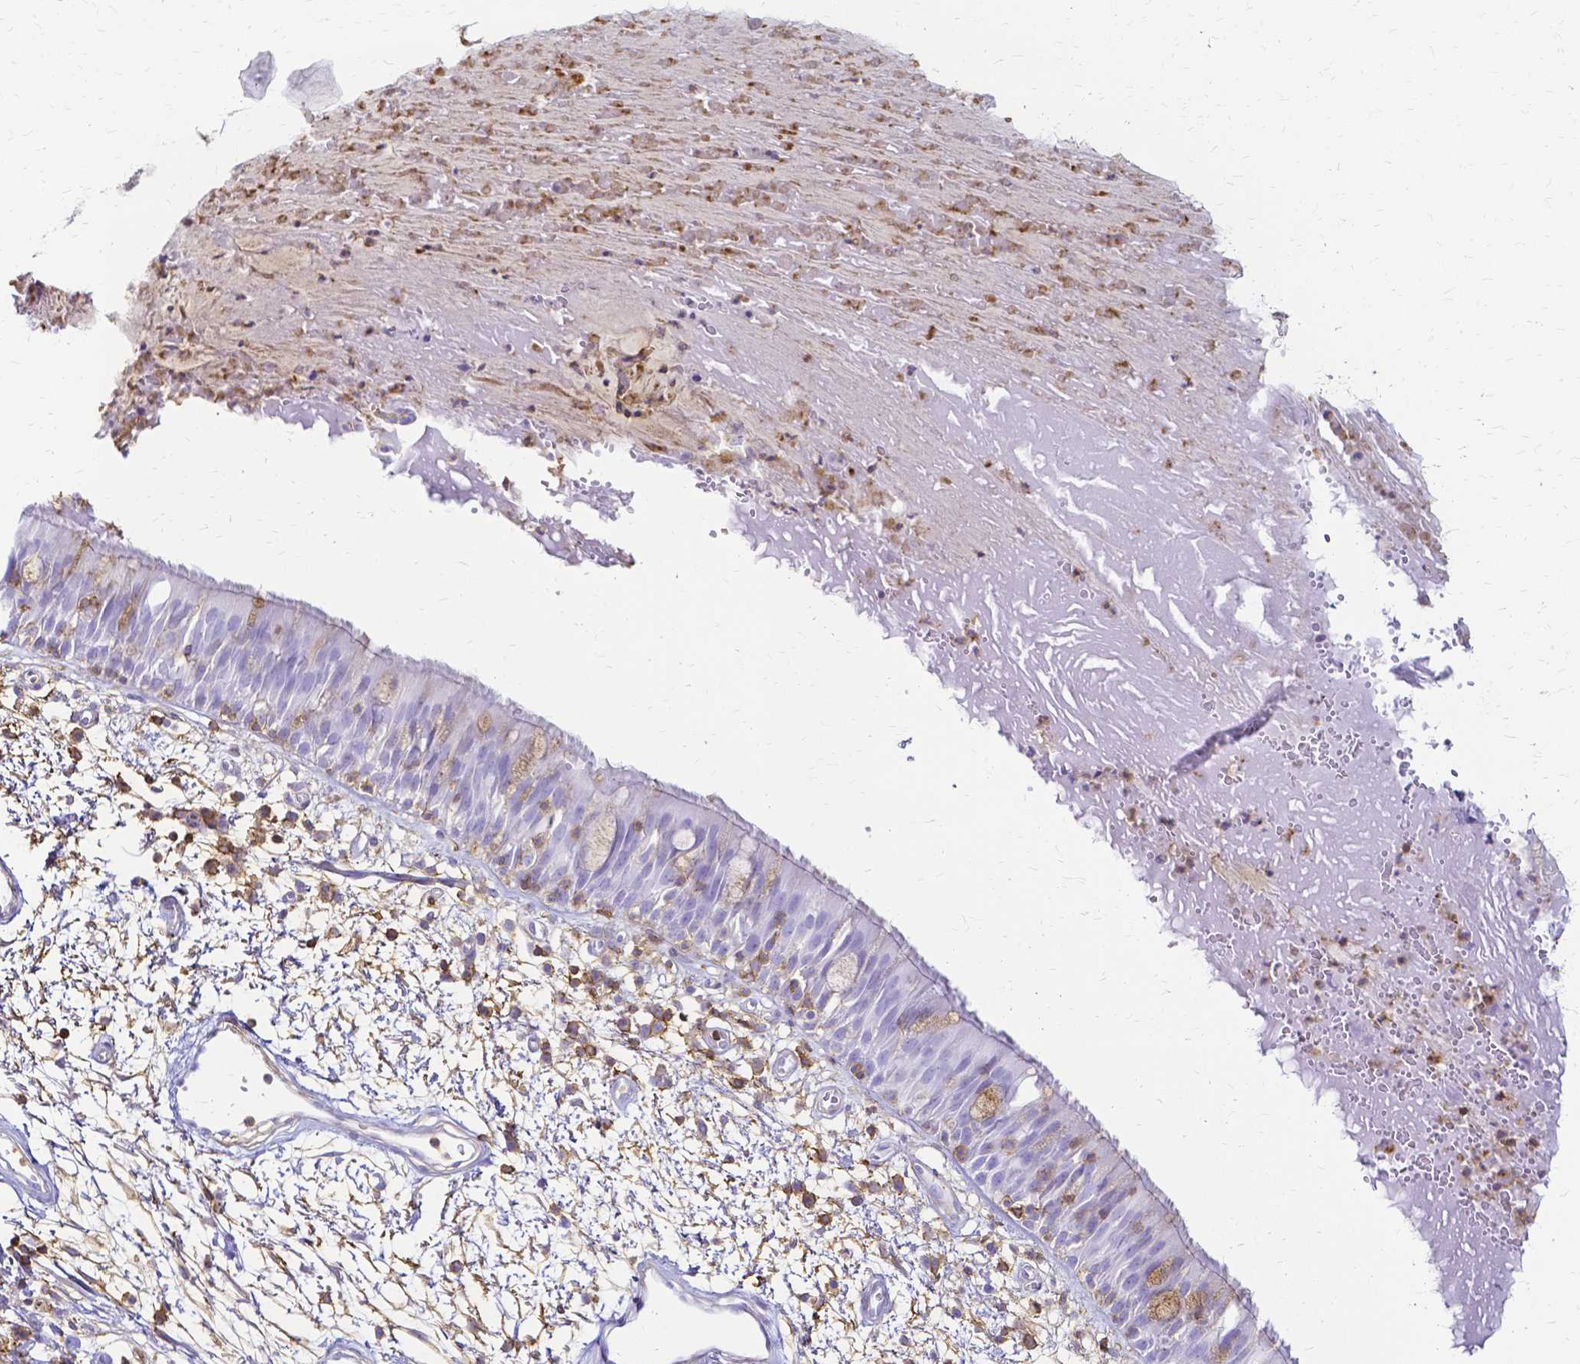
{"staining": {"intensity": "moderate", "quantity": "<25%", "location": "cytoplasmic/membranous"}, "tissue": "bronchus", "cell_type": "Respiratory epithelial cells", "image_type": "normal", "snomed": [{"axis": "morphology", "description": "Normal tissue, NOS"}, {"axis": "morphology", "description": "Squamous cell carcinoma, NOS"}, {"axis": "topography", "description": "Cartilage tissue"}, {"axis": "topography", "description": "Bronchus"}, {"axis": "topography", "description": "Lung"}], "caption": "This histopathology image exhibits IHC staining of unremarkable human bronchus, with low moderate cytoplasmic/membranous positivity in approximately <25% of respiratory epithelial cells.", "gene": "HSPA12A", "patient": {"sex": "male", "age": 66}}